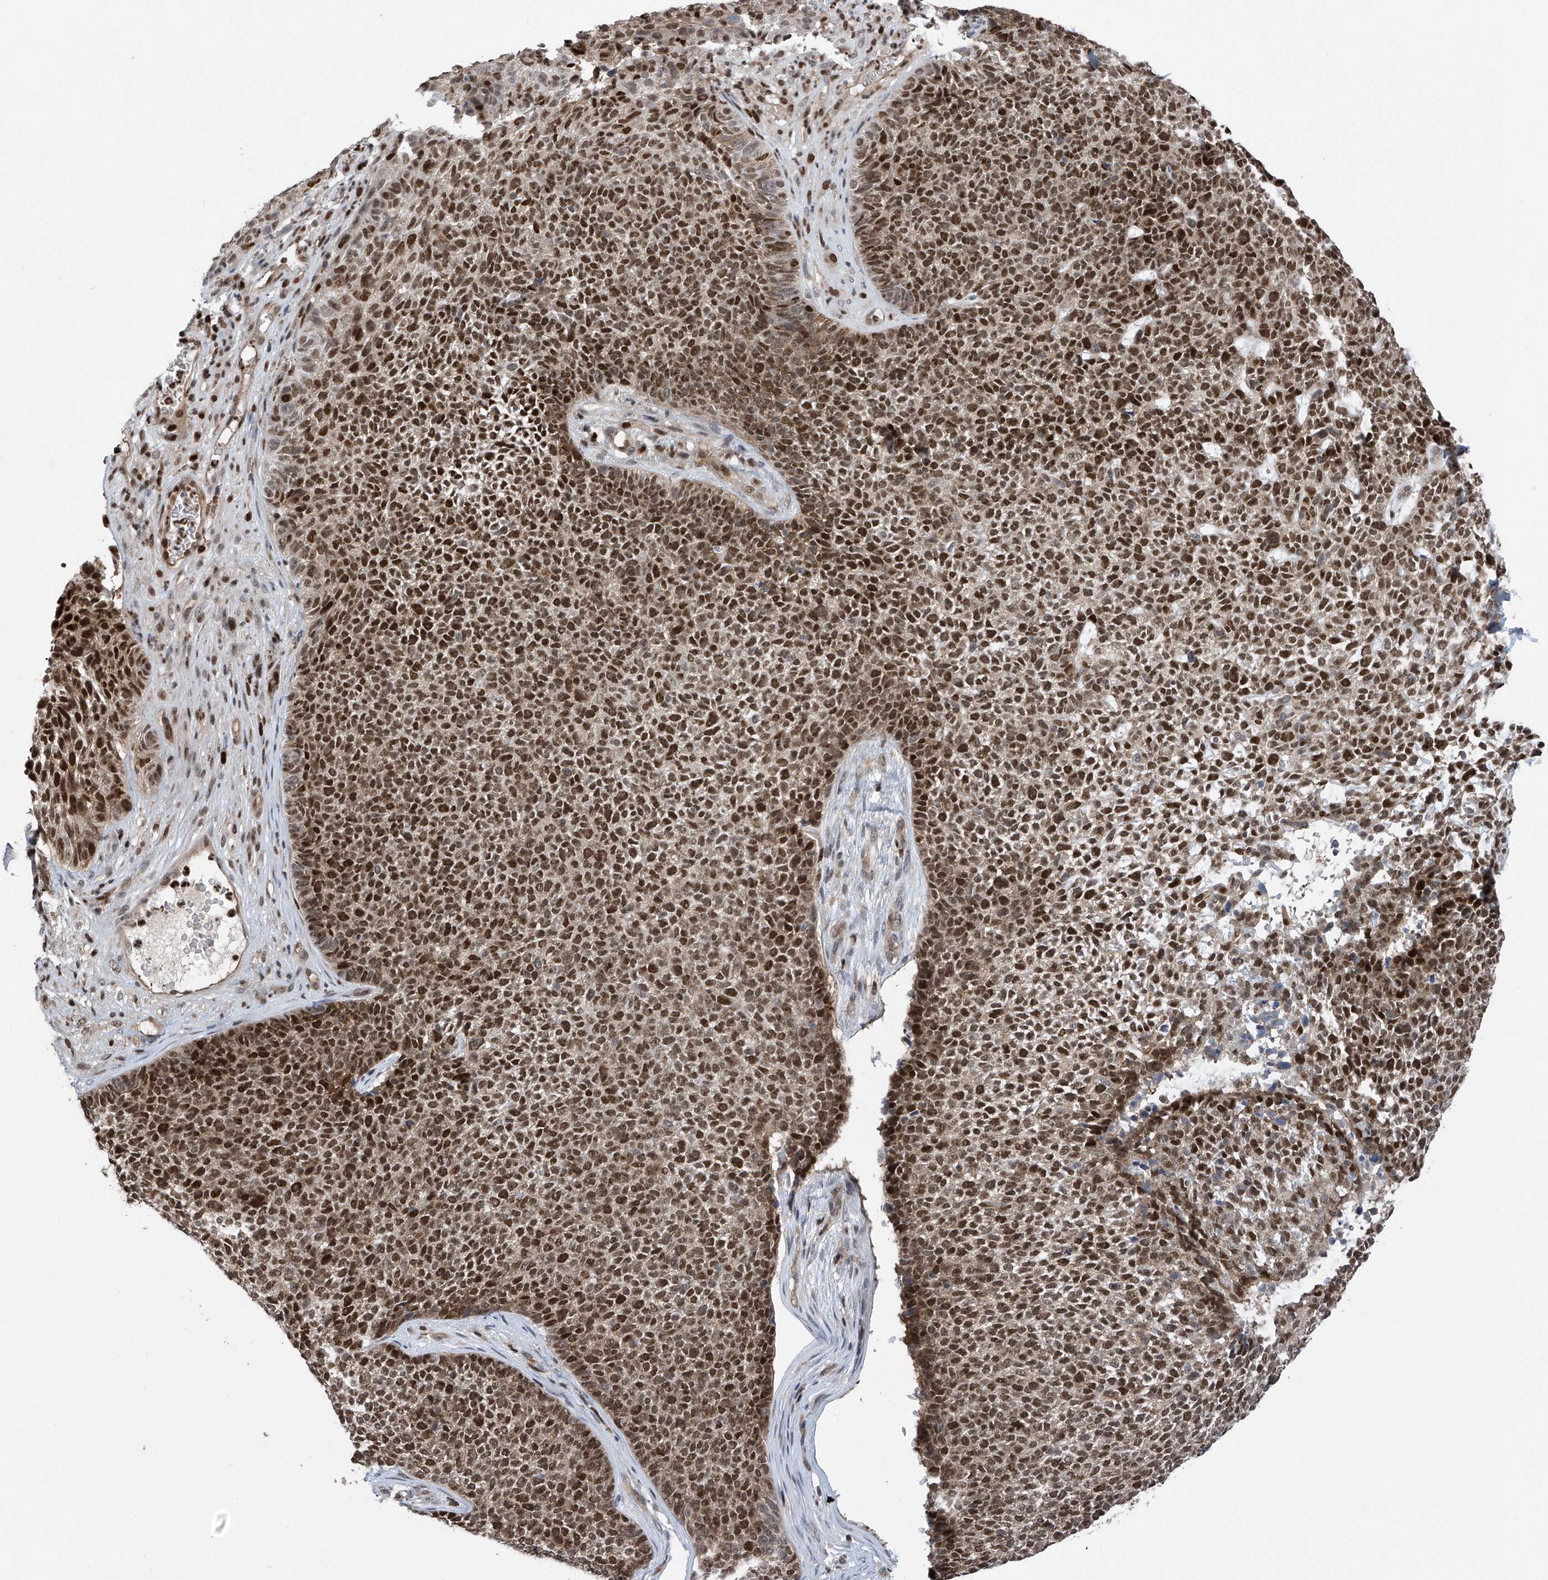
{"staining": {"intensity": "strong", "quantity": ">75%", "location": "nuclear"}, "tissue": "skin cancer", "cell_type": "Tumor cells", "image_type": "cancer", "snomed": [{"axis": "morphology", "description": "Basal cell carcinoma"}, {"axis": "topography", "description": "Skin"}], "caption": "Skin cancer (basal cell carcinoma) stained with immunohistochemistry (IHC) demonstrates strong nuclear expression in about >75% of tumor cells. The protein of interest is stained brown, and the nuclei are stained in blue (DAB IHC with brightfield microscopy, high magnification).", "gene": "DNAJC9", "patient": {"sex": "female", "age": 84}}